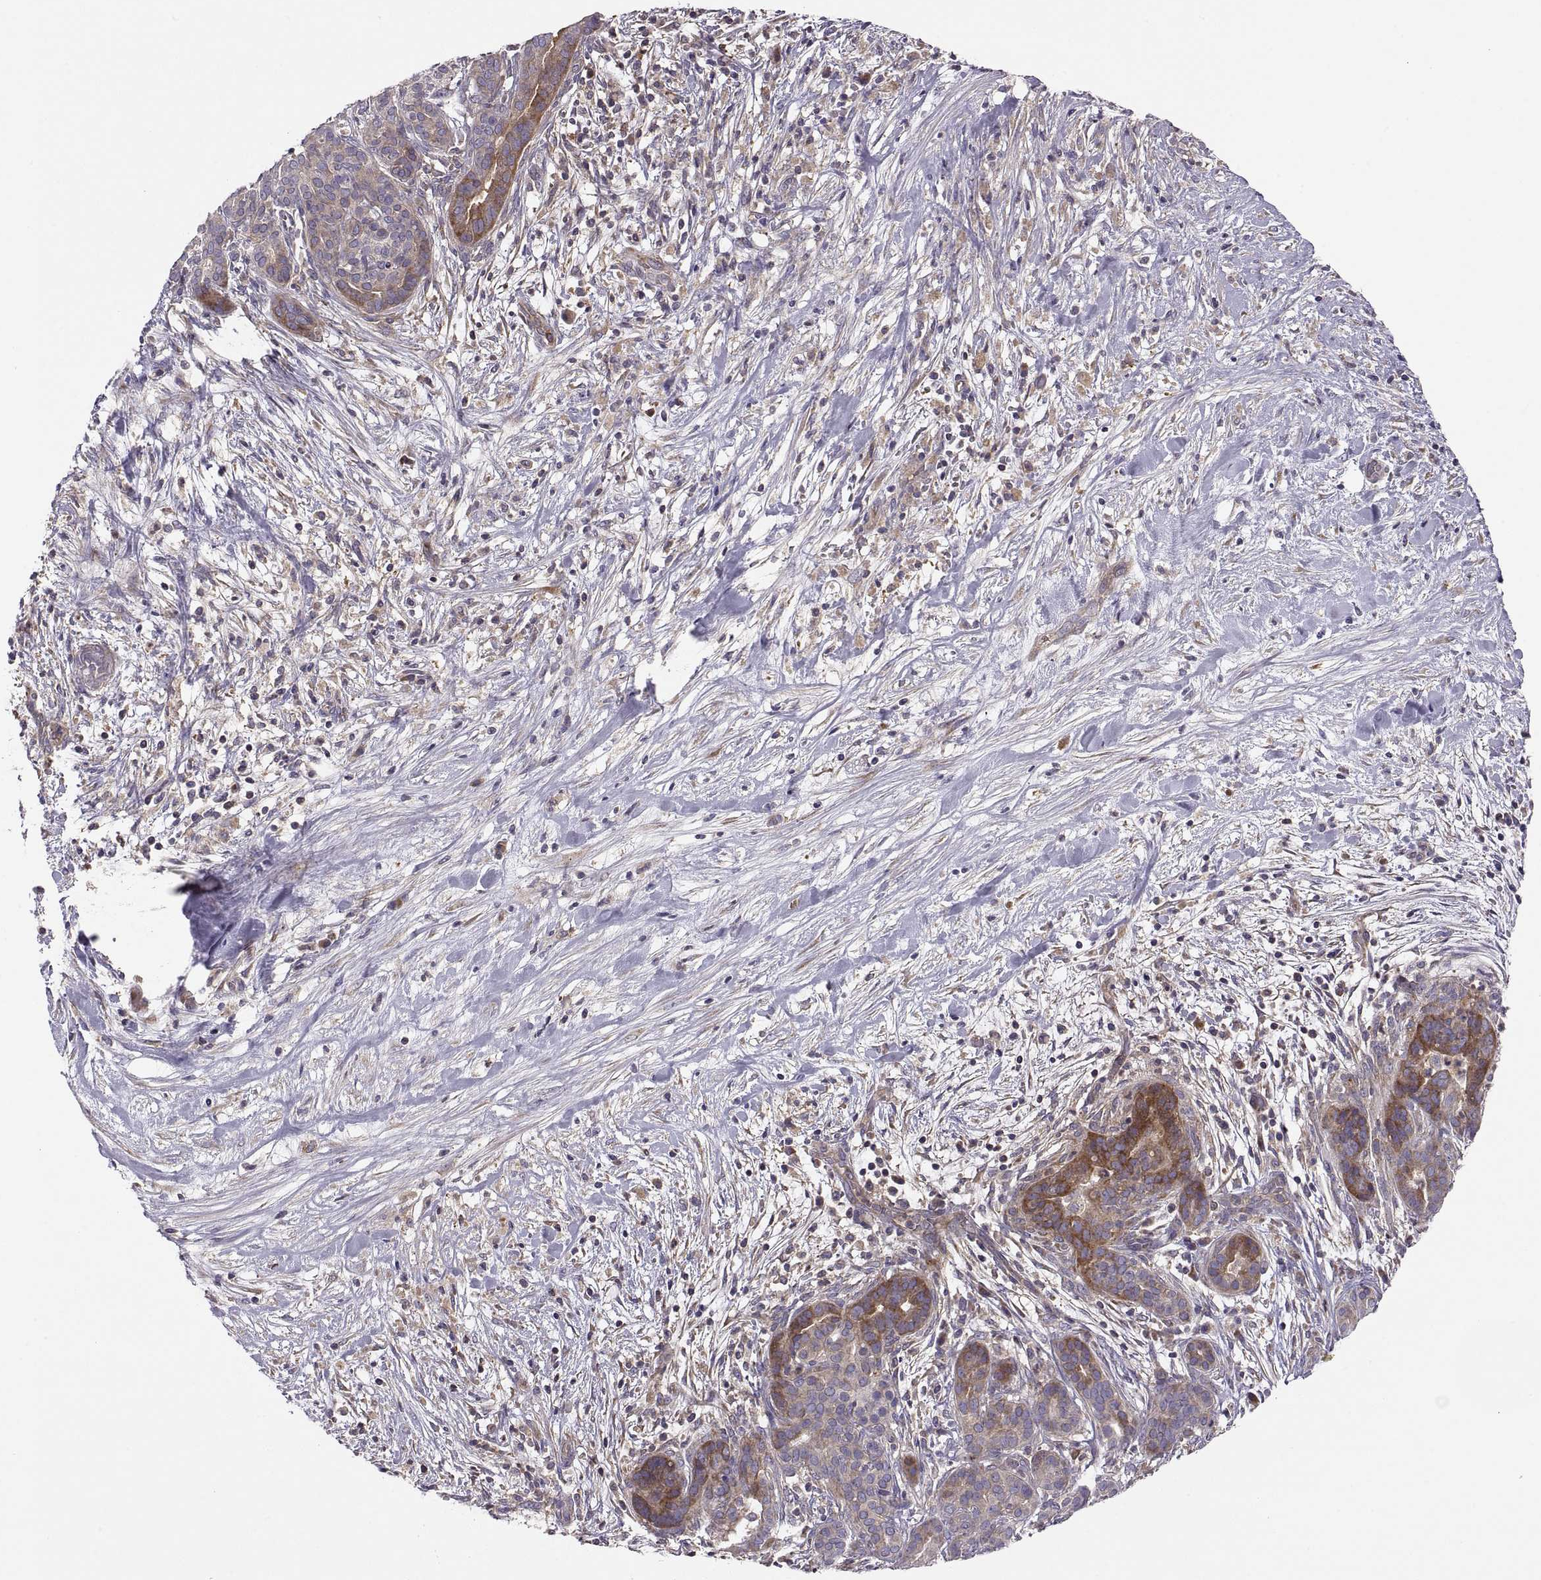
{"staining": {"intensity": "strong", "quantity": "<25%", "location": "cytoplasmic/membranous"}, "tissue": "pancreatic cancer", "cell_type": "Tumor cells", "image_type": "cancer", "snomed": [{"axis": "morphology", "description": "Adenocarcinoma, NOS"}, {"axis": "topography", "description": "Pancreas"}], "caption": "Pancreatic cancer (adenocarcinoma) tissue demonstrates strong cytoplasmic/membranous expression in about <25% of tumor cells, visualized by immunohistochemistry. Using DAB (brown) and hematoxylin (blue) stains, captured at high magnification using brightfield microscopy.", "gene": "SPATA32", "patient": {"sex": "male", "age": 44}}